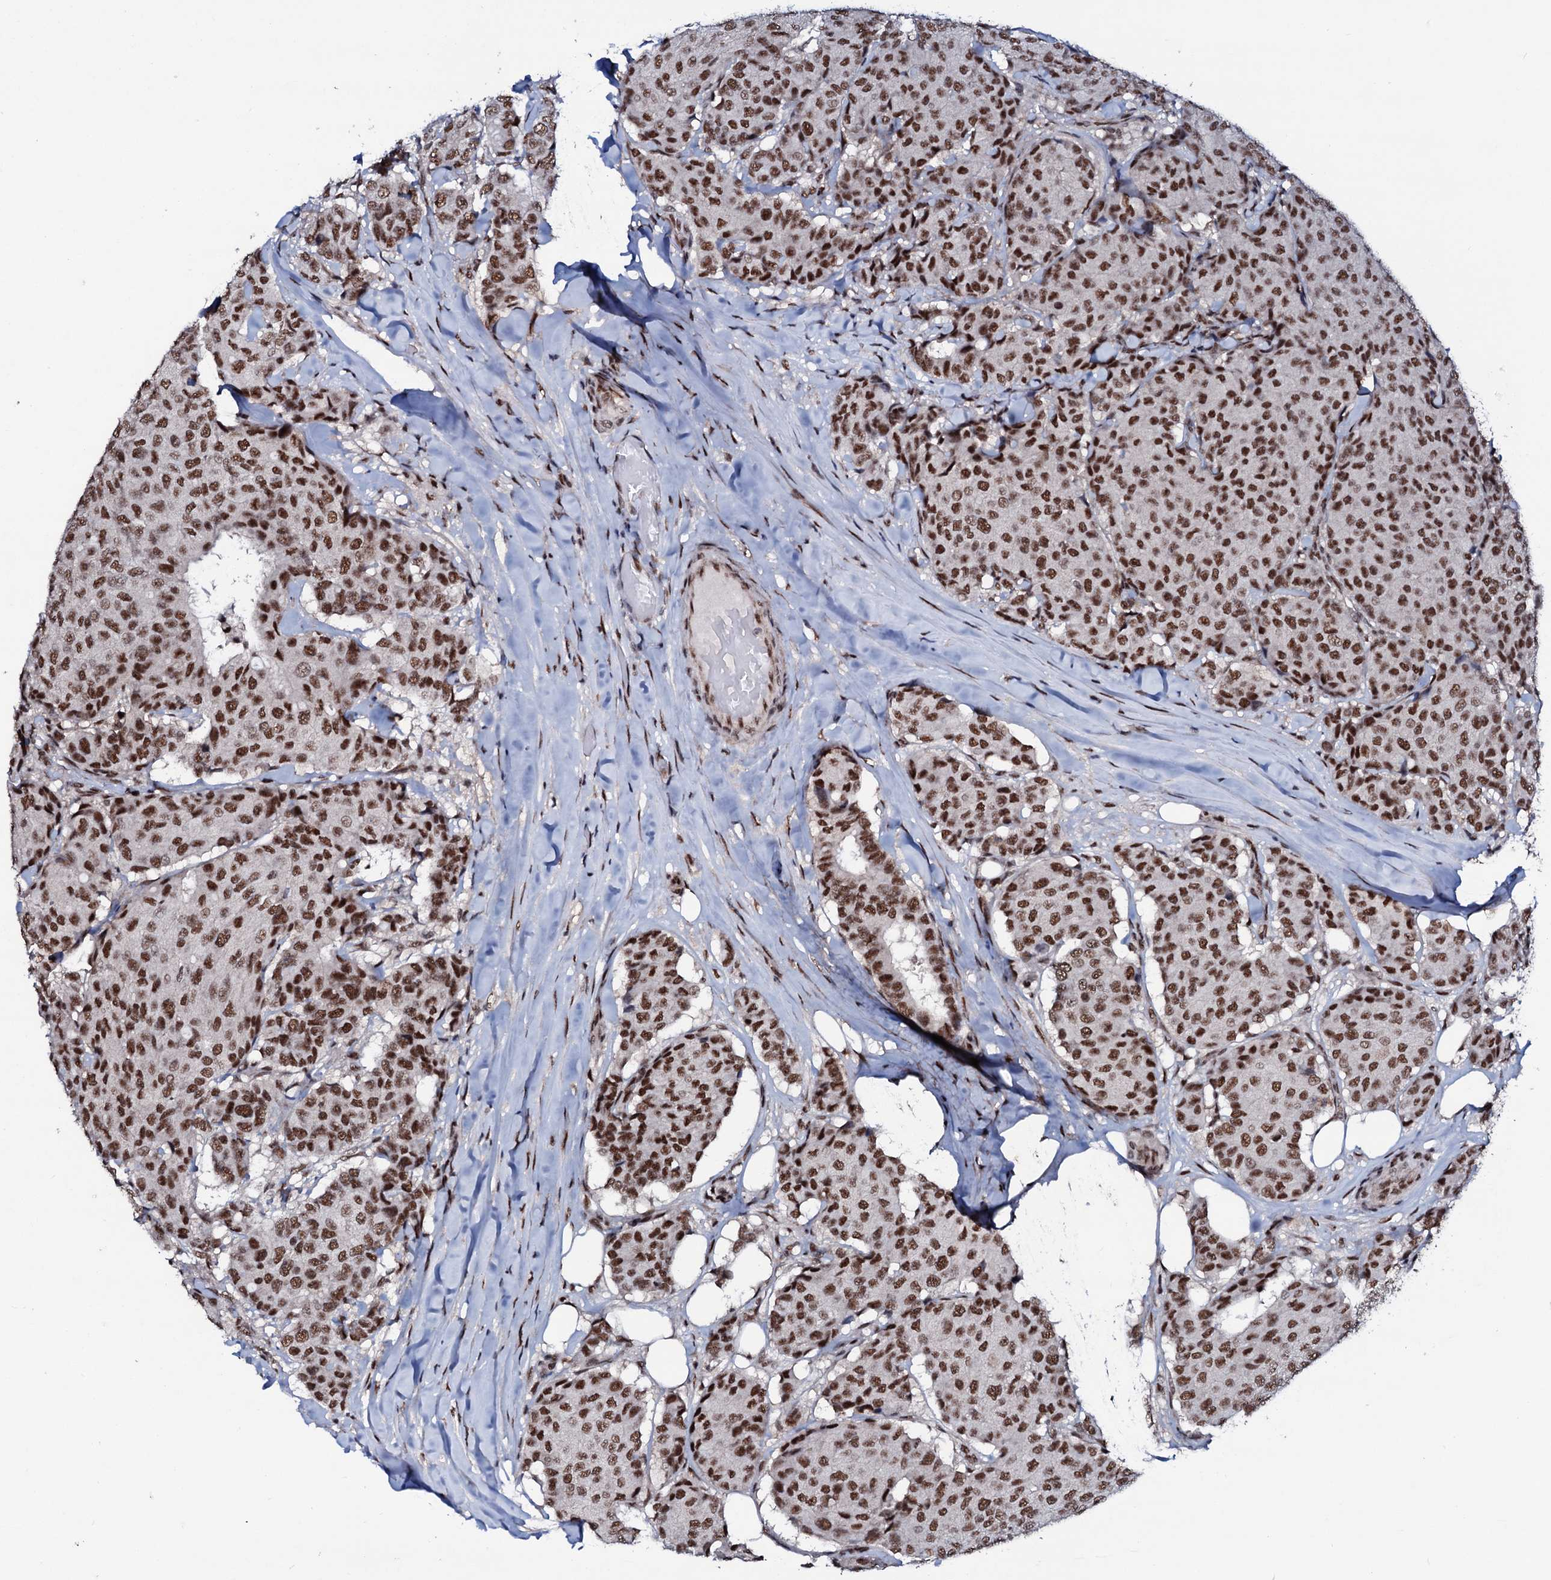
{"staining": {"intensity": "strong", "quantity": ">75%", "location": "nuclear"}, "tissue": "breast cancer", "cell_type": "Tumor cells", "image_type": "cancer", "snomed": [{"axis": "morphology", "description": "Duct carcinoma"}, {"axis": "topography", "description": "Breast"}], "caption": "This is an image of IHC staining of breast invasive ductal carcinoma, which shows strong staining in the nuclear of tumor cells.", "gene": "PRPF18", "patient": {"sex": "female", "age": 75}}